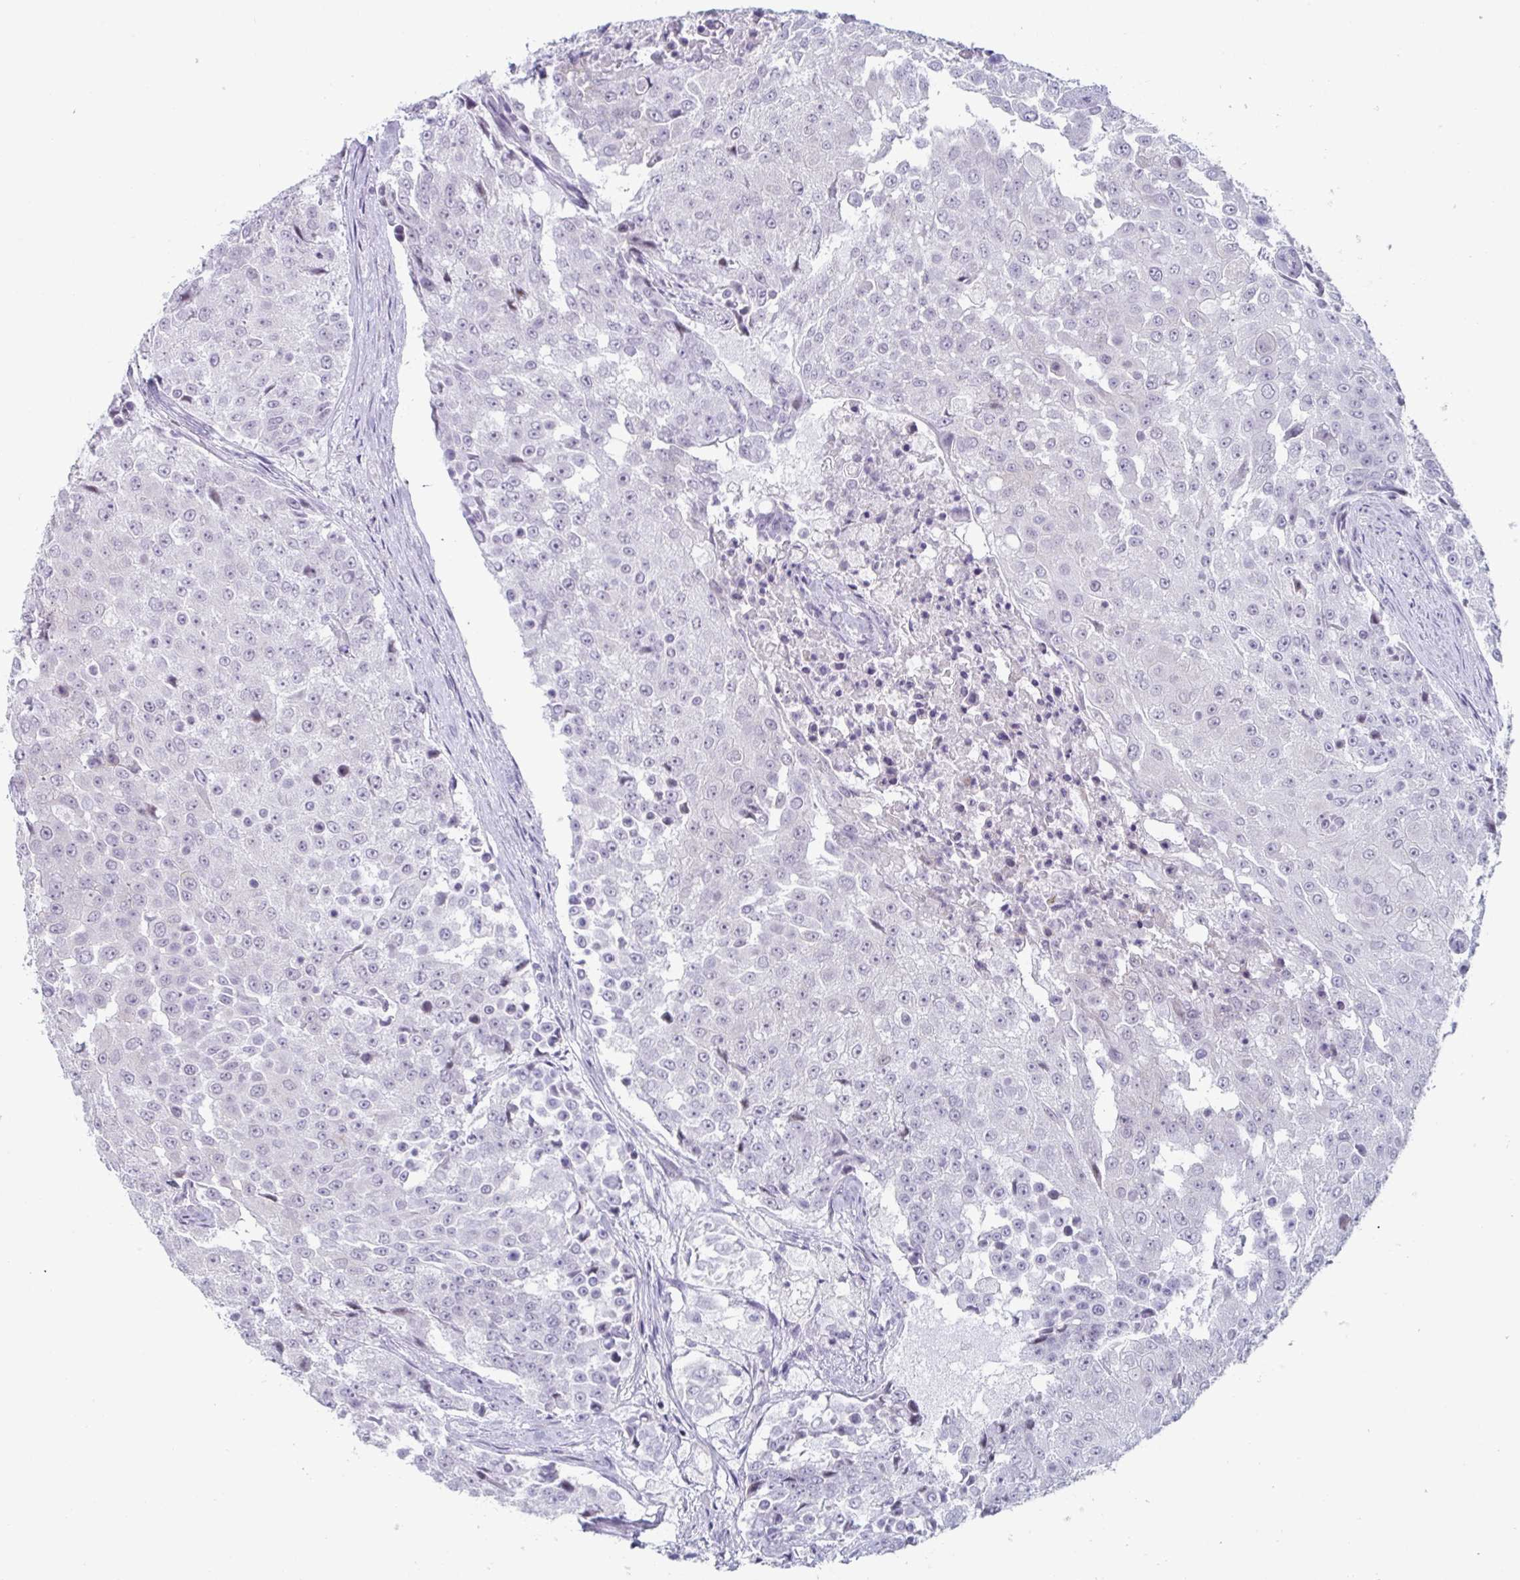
{"staining": {"intensity": "negative", "quantity": "none", "location": "none"}, "tissue": "urothelial cancer", "cell_type": "Tumor cells", "image_type": "cancer", "snomed": [{"axis": "morphology", "description": "Urothelial carcinoma, High grade"}, {"axis": "topography", "description": "Urinary bladder"}], "caption": "An image of urothelial cancer stained for a protein shows no brown staining in tumor cells. (Brightfield microscopy of DAB (3,3'-diaminobenzidine) immunohistochemistry (IHC) at high magnification).", "gene": "VSIG10L", "patient": {"sex": "female", "age": 63}}